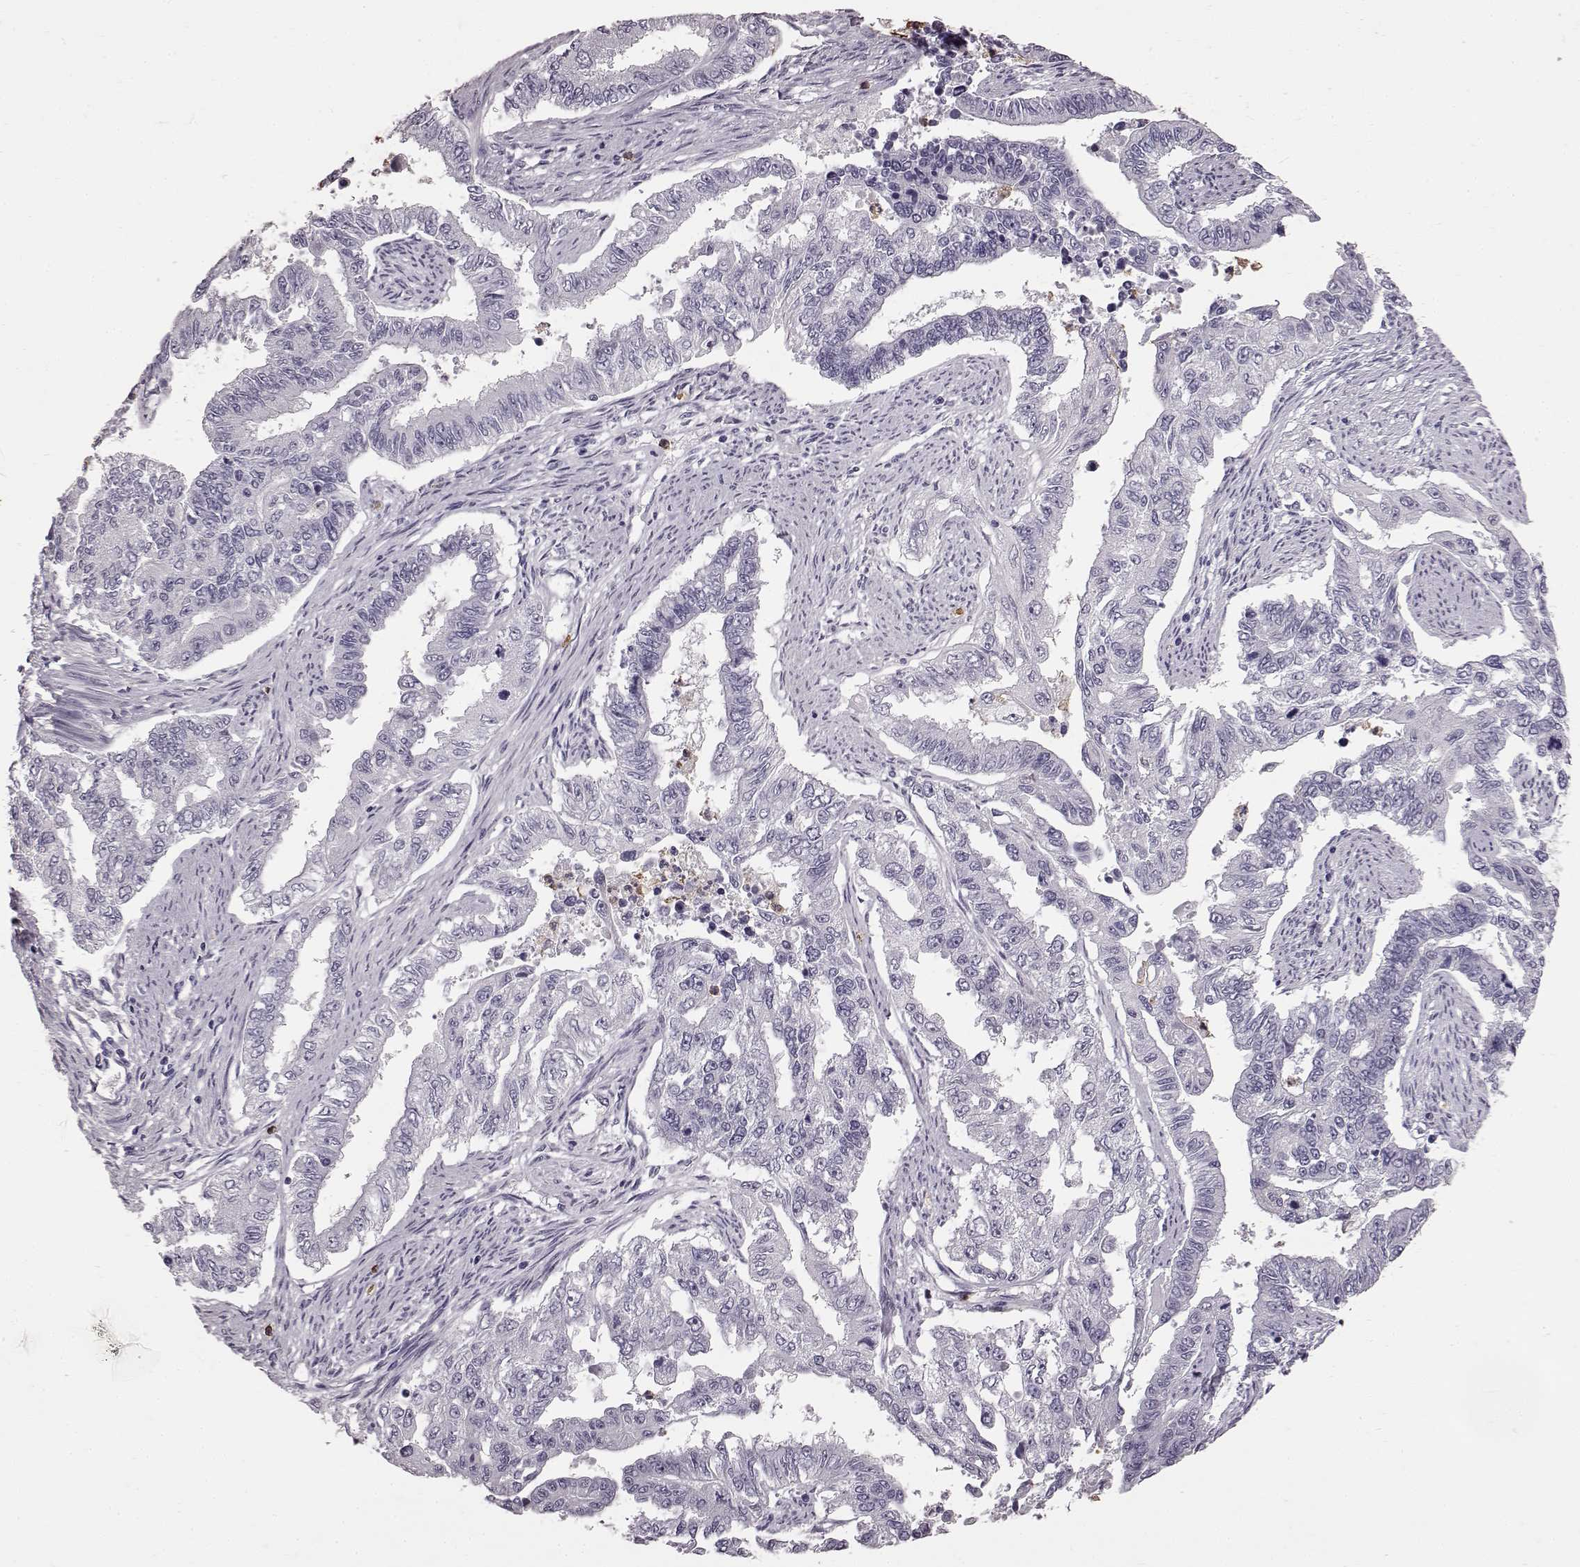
{"staining": {"intensity": "negative", "quantity": "none", "location": "none"}, "tissue": "endometrial cancer", "cell_type": "Tumor cells", "image_type": "cancer", "snomed": [{"axis": "morphology", "description": "Adenocarcinoma, NOS"}, {"axis": "topography", "description": "Uterus"}], "caption": "IHC image of endometrial cancer stained for a protein (brown), which shows no positivity in tumor cells.", "gene": "FUT4", "patient": {"sex": "female", "age": 59}}